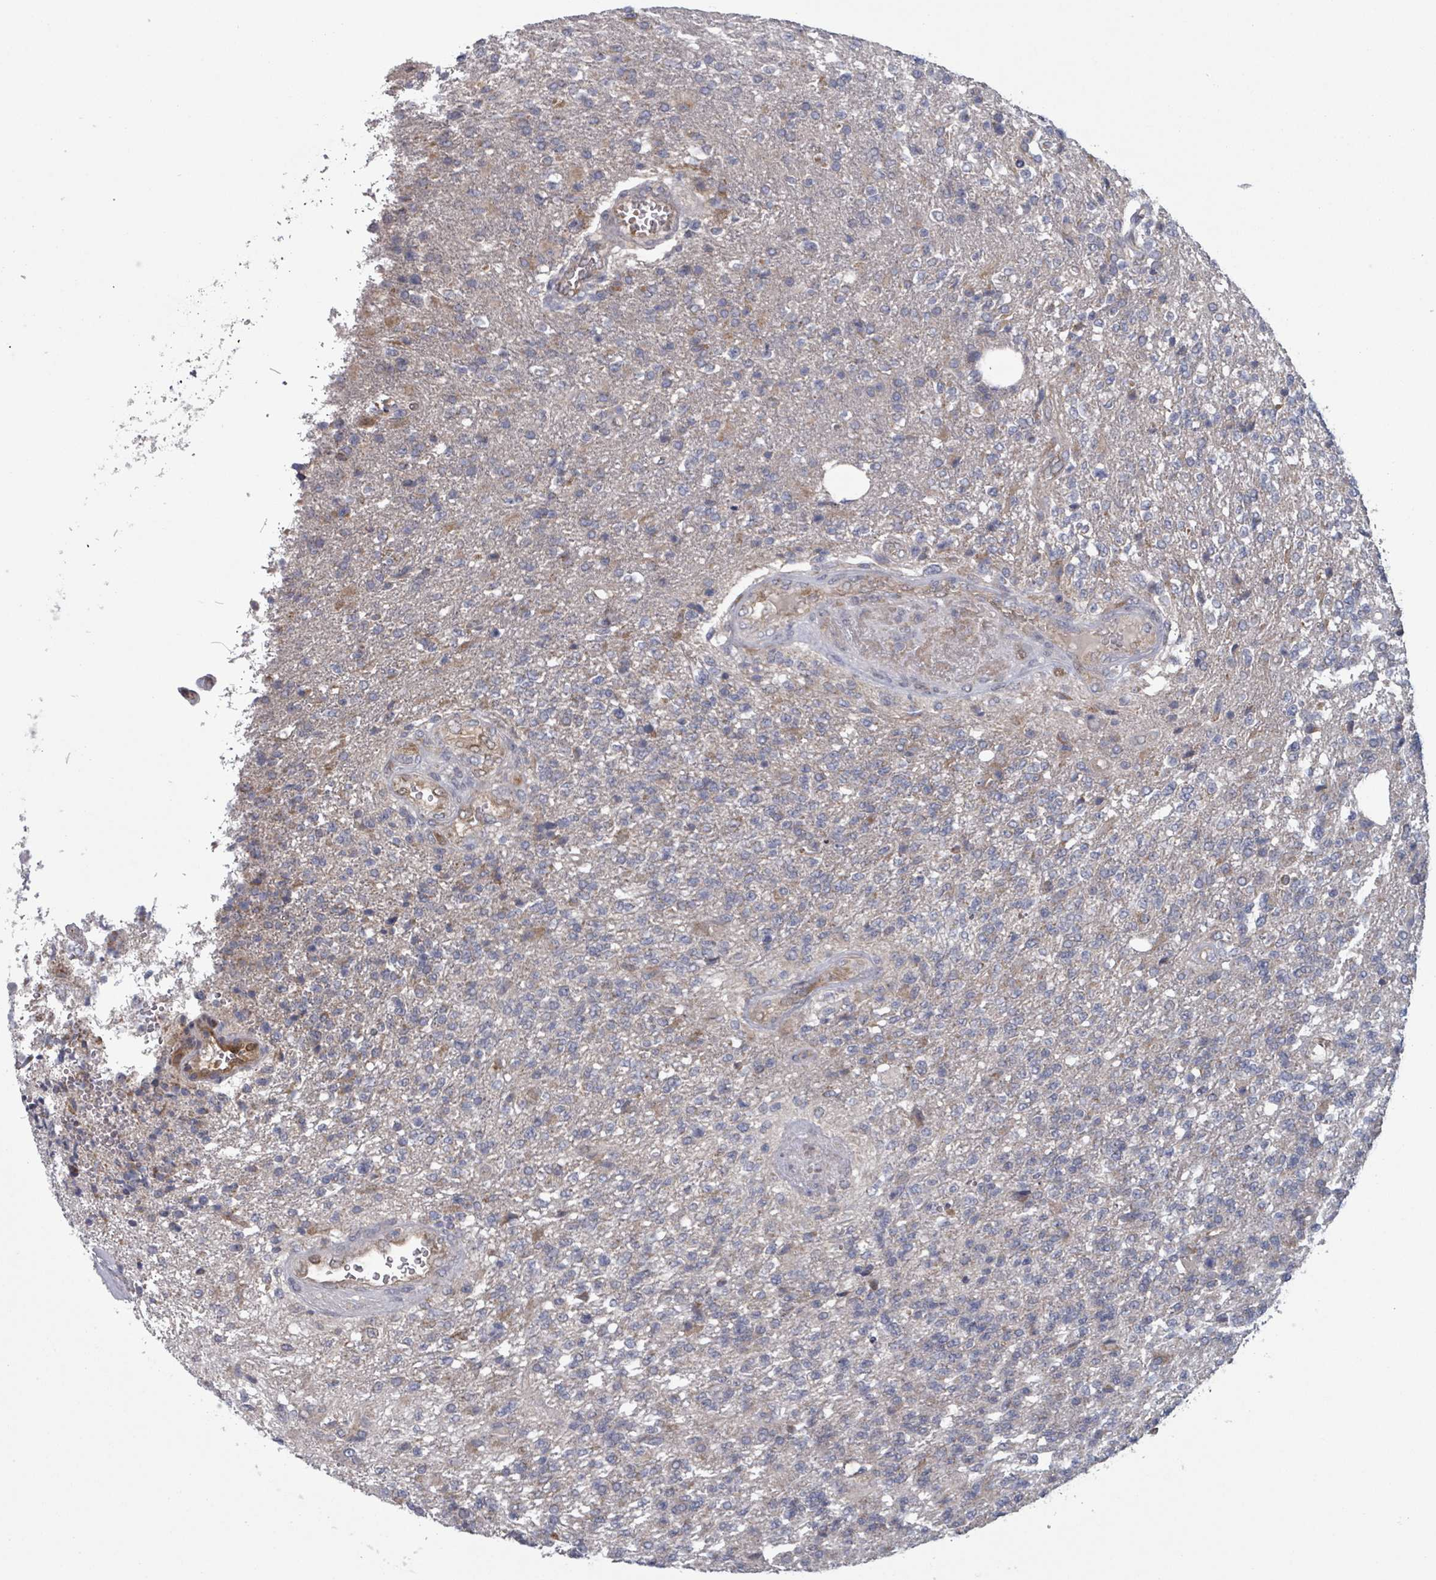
{"staining": {"intensity": "negative", "quantity": "none", "location": "none"}, "tissue": "glioma", "cell_type": "Tumor cells", "image_type": "cancer", "snomed": [{"axis": "morphology", "description": "Glioma, malignant, High grade"}, {"axis": "topography", "description": "Brain"}], "caption": "An immunohistochemistry photomicrograph of high-grade glioma (malignant) is shown. There is no staining in tumor cells of high-grade glioma (malignant).", "gene": "FKBP1A", "patient": {"sex": "male", "age": 56}}